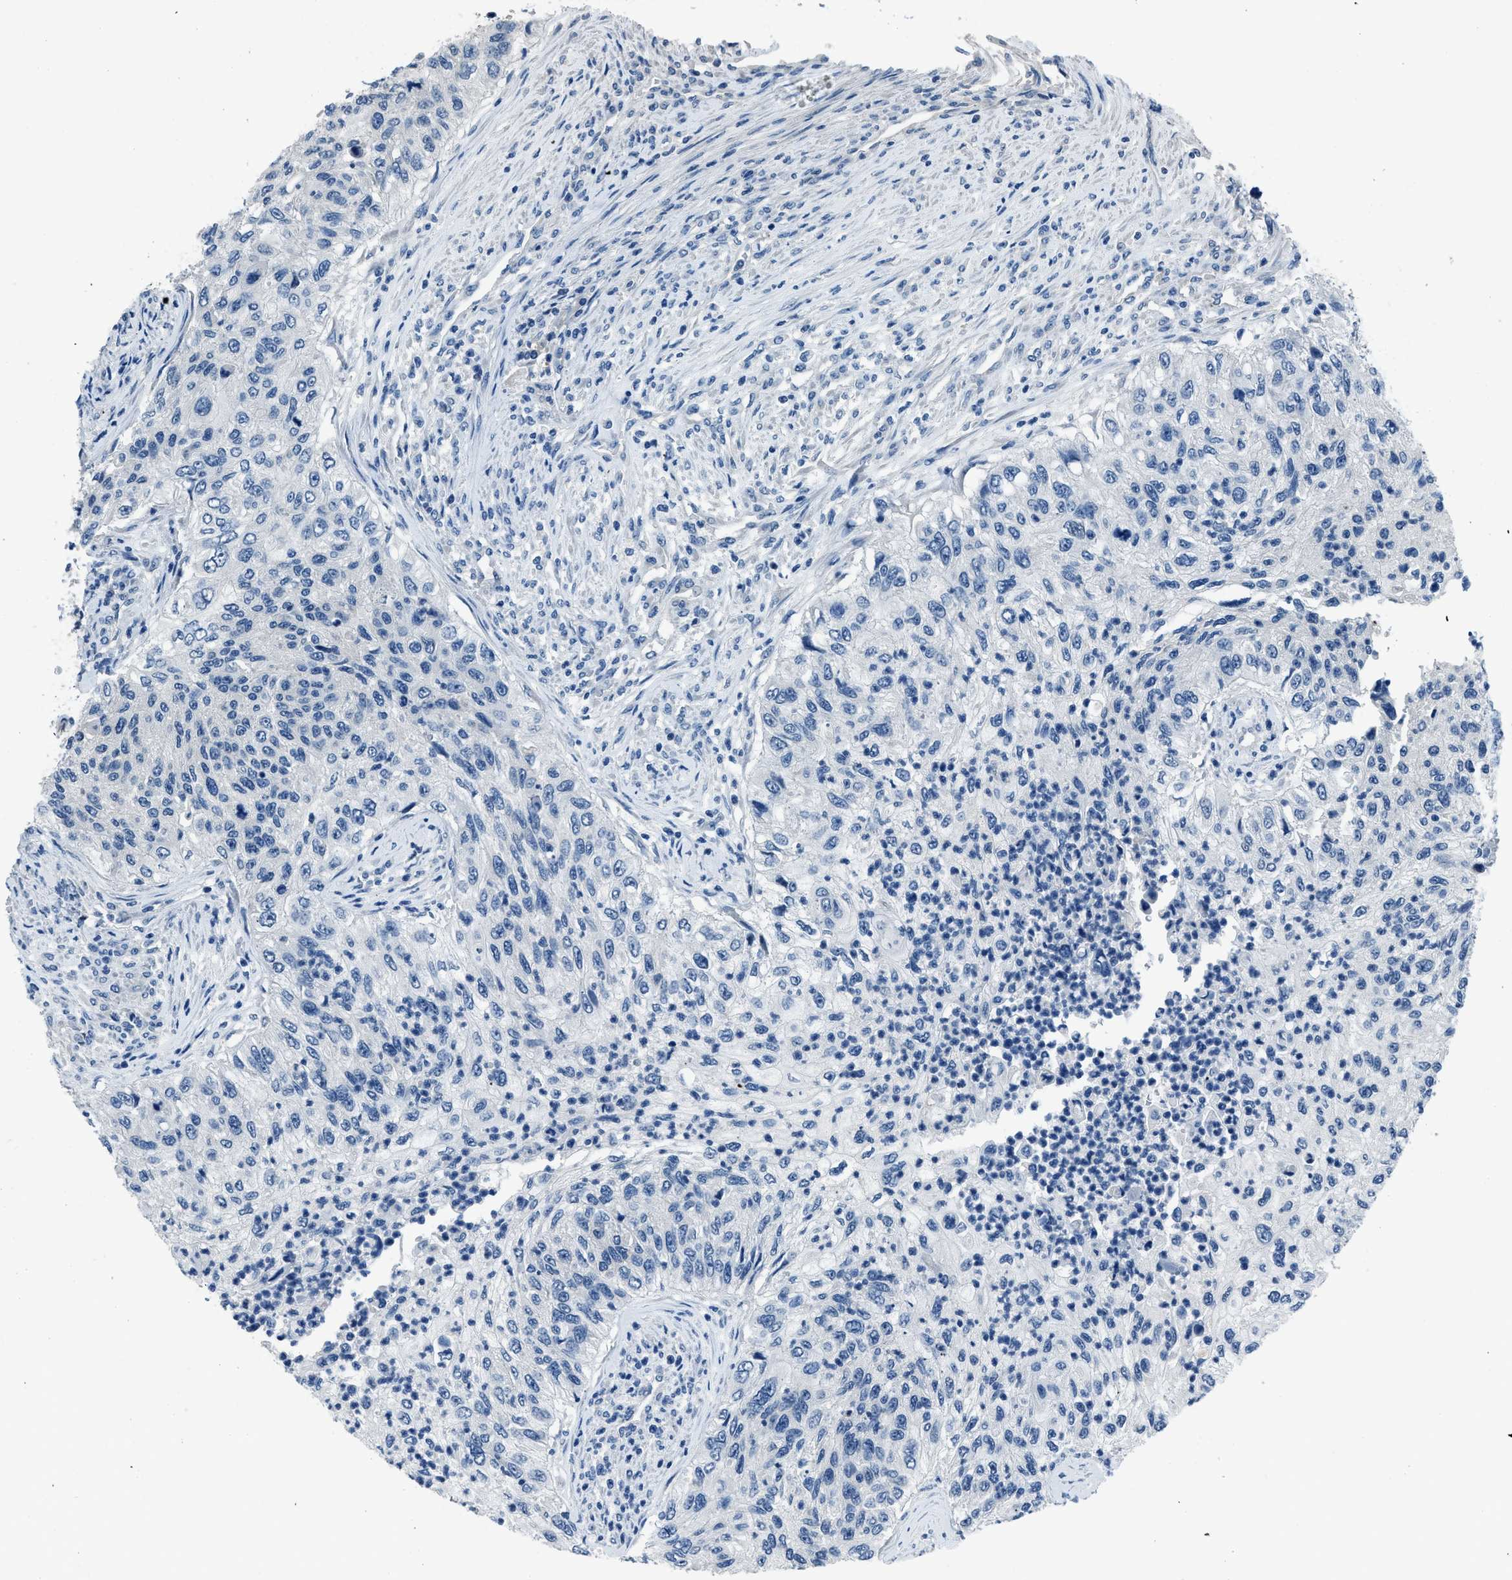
{"staining": {"intensity": "negative", "quantity": "none", "location": "none"}, "tissue": "urothelial cancer", "cell_type": "Tumor cells", "image_type": "cancer", "snomed": [{"axis": "morphology", "description": "Urothelial carcinoma, High grade"}, {"axis": "topography", "description": "Urinary bladder"}], "caption": "Urothelial cancer was stained to show a protein in brown. There is no significant positivity in tumor cells.", "gene": "GJA3", "patient": {"sex": "female", "age": 60}}